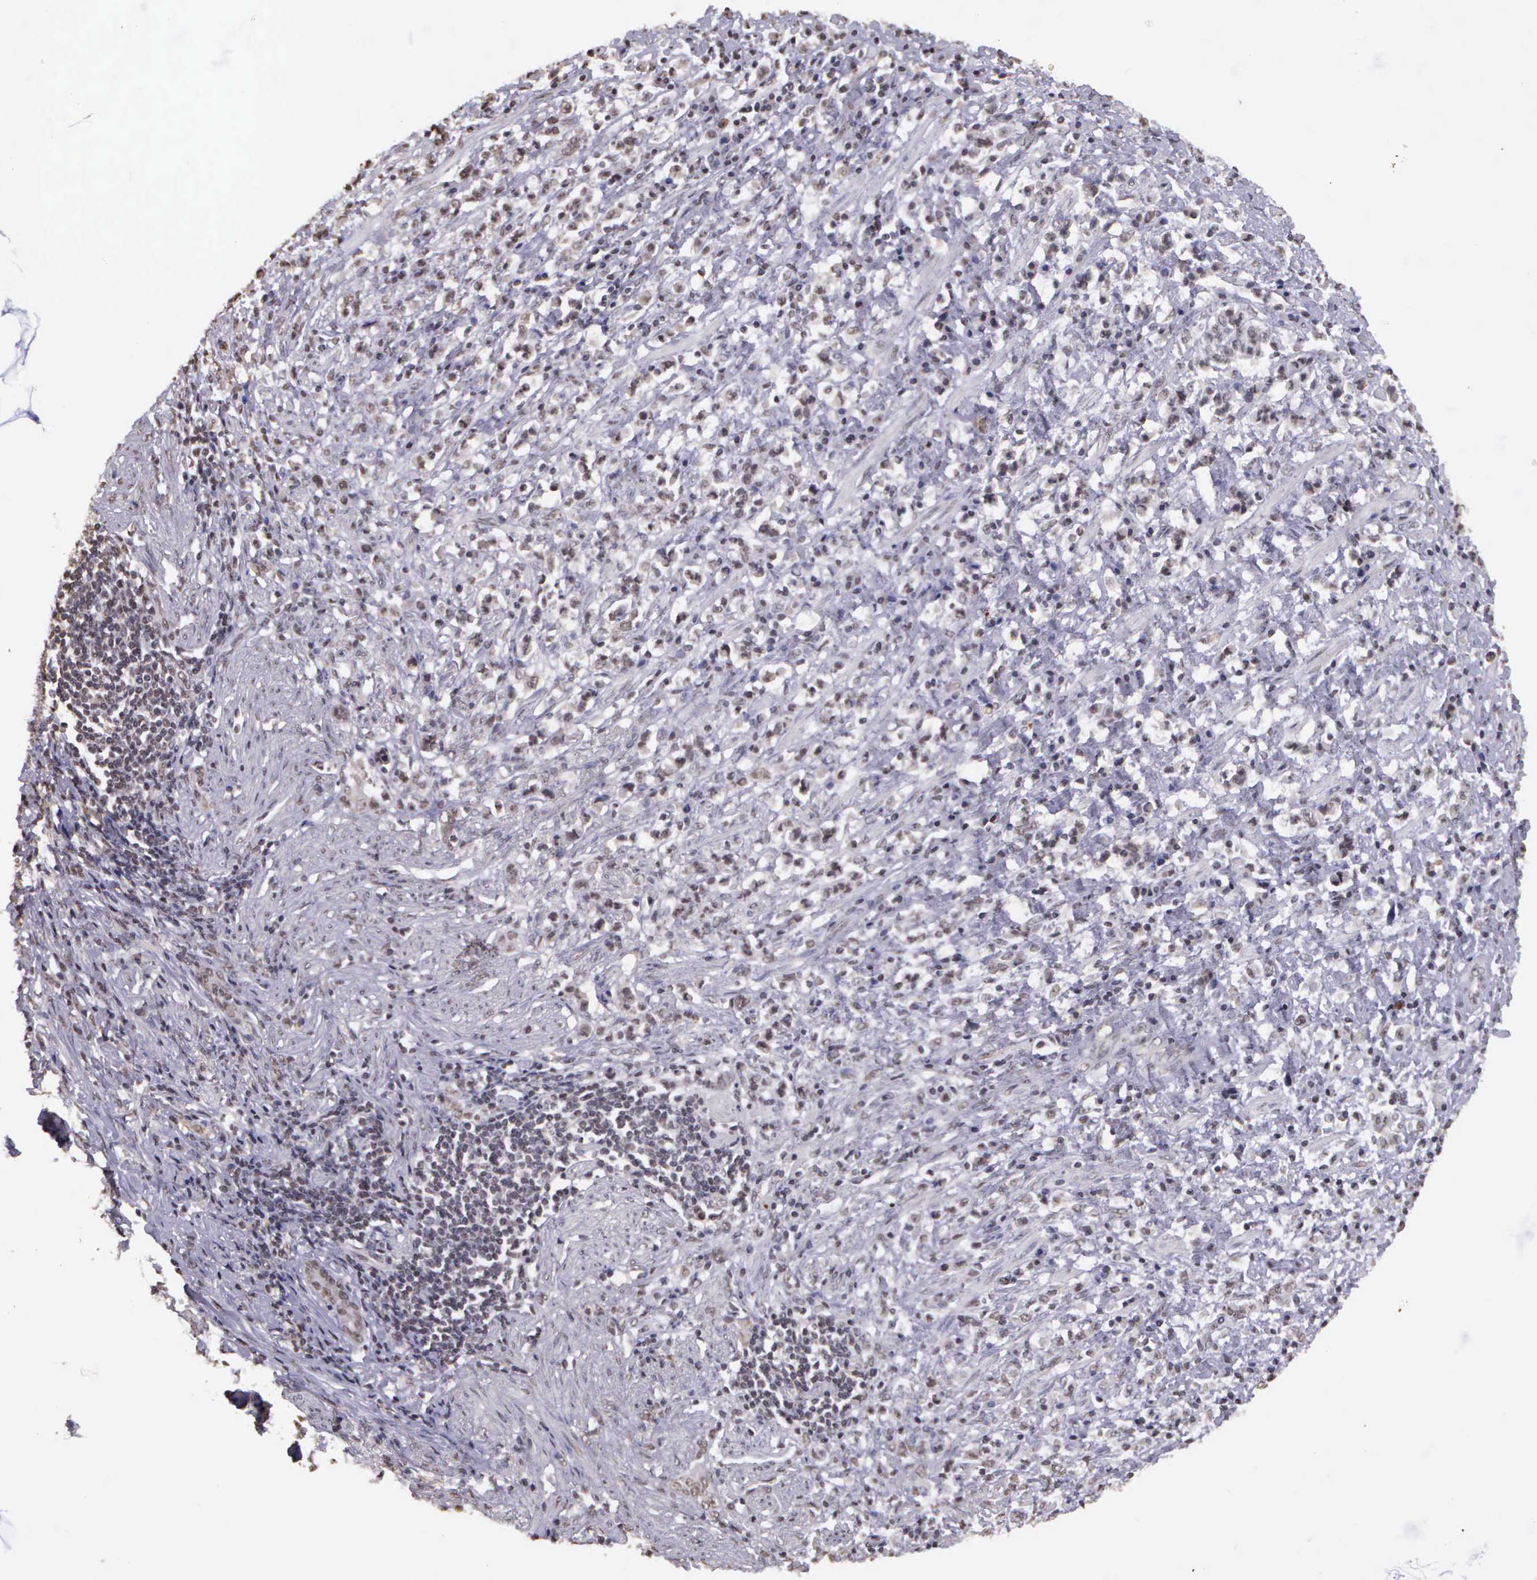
{"staining": {"intensity": "negative", "quantity": "none", "location": "none"}, "tissue": "stomach cancer", "cell_type": "Tumor cells", "image_type": "cancer", "snomed": [{"axis": "morphology", "description": "Adenocarcinoma, NOS"}, {"axis": "topography", "description": "Stomach, lower"}], "caption": "The photomicrograph exhibits no significant positivity in tumor cells of stomach cancer (adenocarcinoma).", "gene": "ARMCX5", "patient": {"sex": "male", "age": 88}}